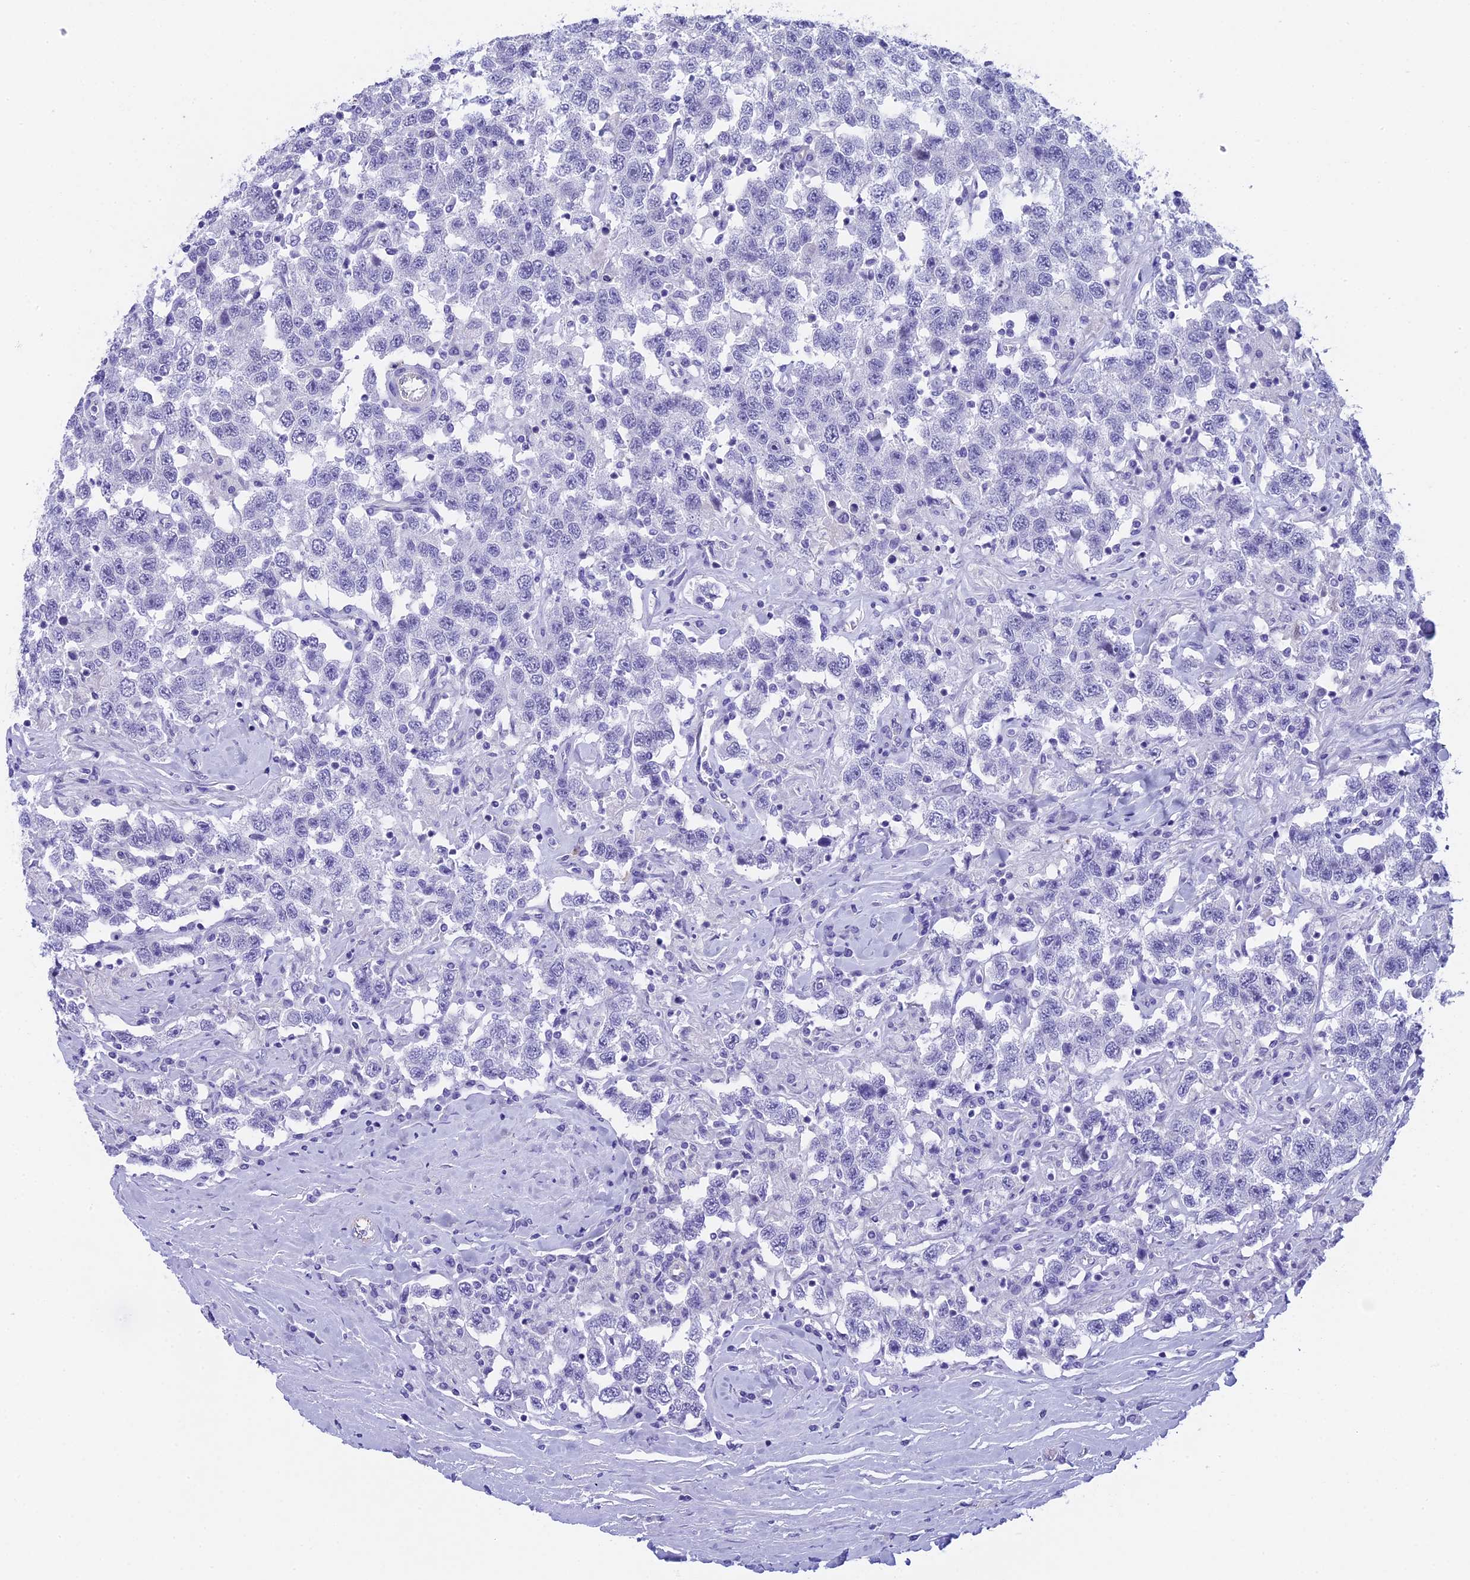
{"staining": {"intensity": "negative", "quantity": "none", "location": "none"}, "tissue": "testis cancer", "cell_type": "Tumor cells", "image_type": "cancer", "snomed": [{"axis": "morphology", "description": "Seminoma, NOS"}, {"axis": "topography", "description": "Testis"}], "caption": "Immunohistochemistry (IHC) image of neoplastic tissue: seminoma (testis) stained with DAB (3,3'-diaminobenzidine) exhibits no significant protein staining in tumor cells.", "gene": "TACSTD2", "patient": {"sex": "male", "age": 41}}